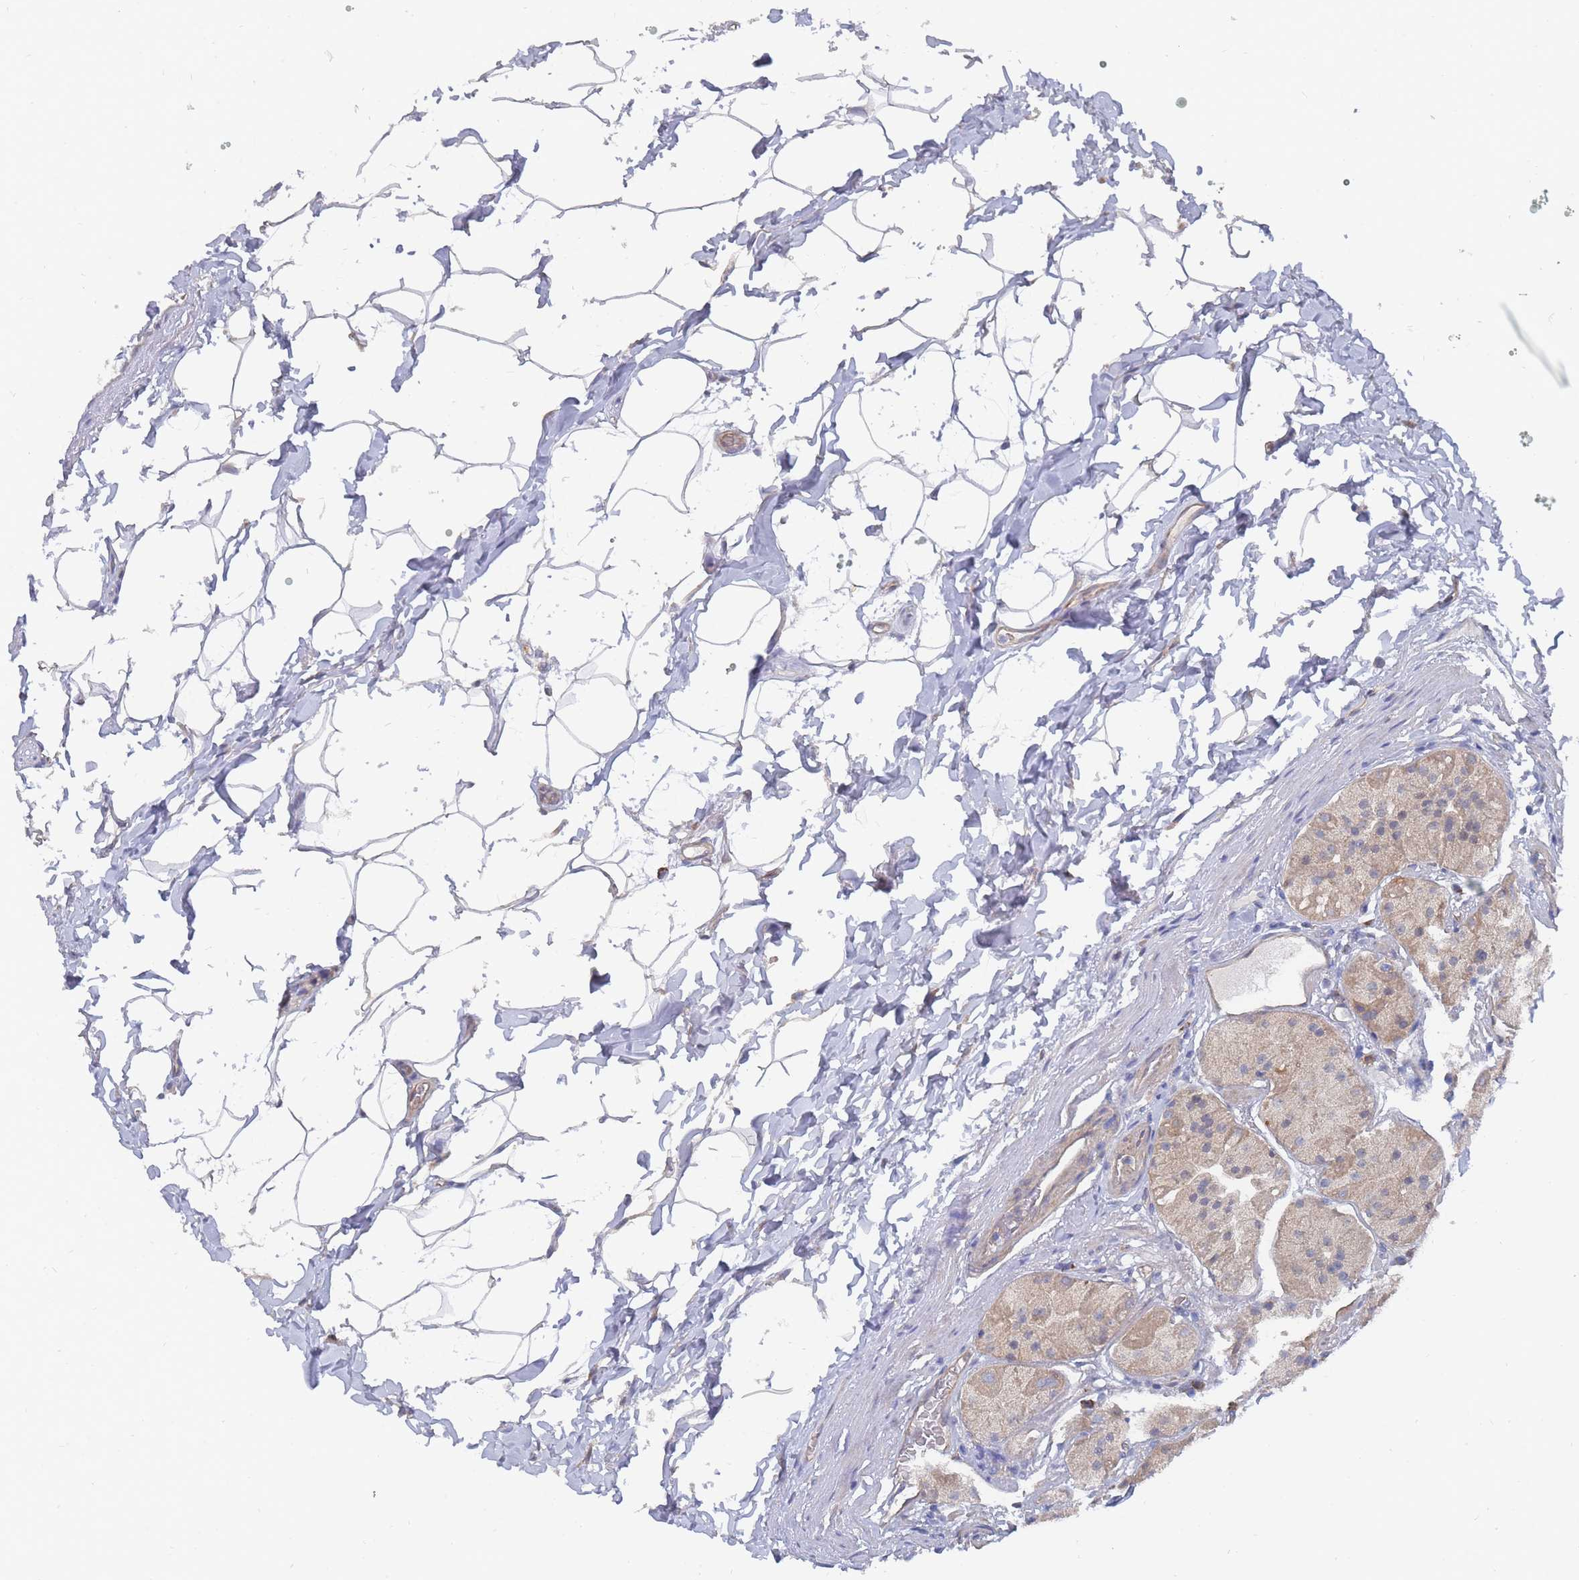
{"staining": {"intensity": "weak", "quantity": "25%-75%", "location": "cytoplasmic/membranous"}, "tissue": "stomach", "cell_type": "Glandular cells", "image_type": "normal", "snomed": [{"axis": "morphology", "description": "Normal tissue, NOS"}, {"axis": "topography", "description": "Stomach"}], "caption": "Normal stomach was stained to show a protein in brown. There is low levels of weak cytoplasmic/membranous staining in approximately 25%-75% of glandular cells. (DAB = brown stain, brightfield microscopy at high magnification).", "gene": "NUB1", "patient": {"sex": "male", "age": 57}}